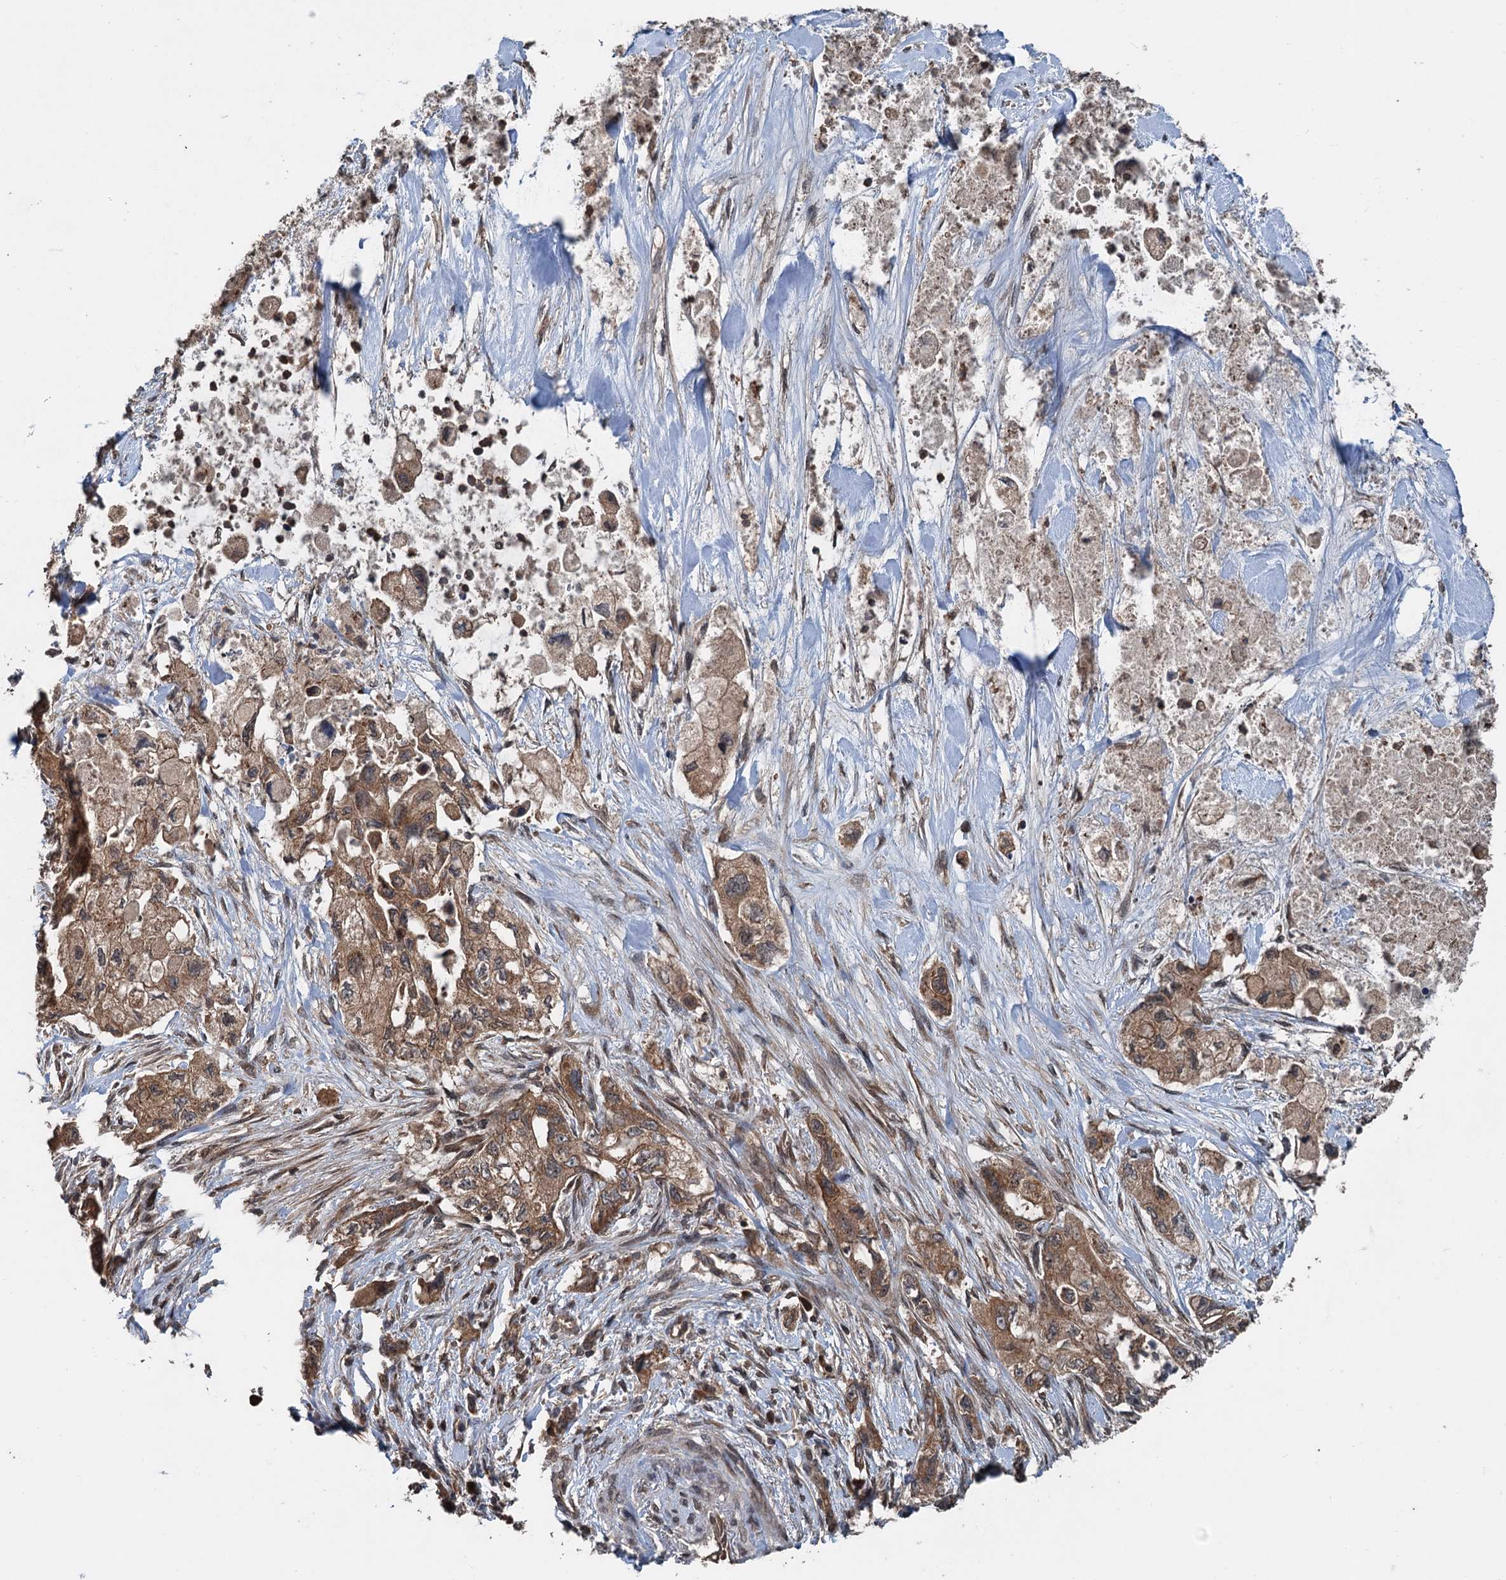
{"staining": {"intensity": "moderate", "quantity": ">75%", "location": "cytoplasmic/membranous"}, "tissue": "pancreatic cancer", "cell_type": "Tumor cells", "image_type": "cancer", "snomed": [{"axis": "morphology", "description": "Adenocarcinoma, NOS"}, {"axis": "topography", "description": "Pancreas"}], "caption": "The micrograph demonstrates a brown stain indicating the presence of a protein in the cytoplasmic/membranous of tumor cells in adenocarcinoma (pancreatic).", "gene": "N4BP2L2", "patient": {"sex": "female", "age": 73}}